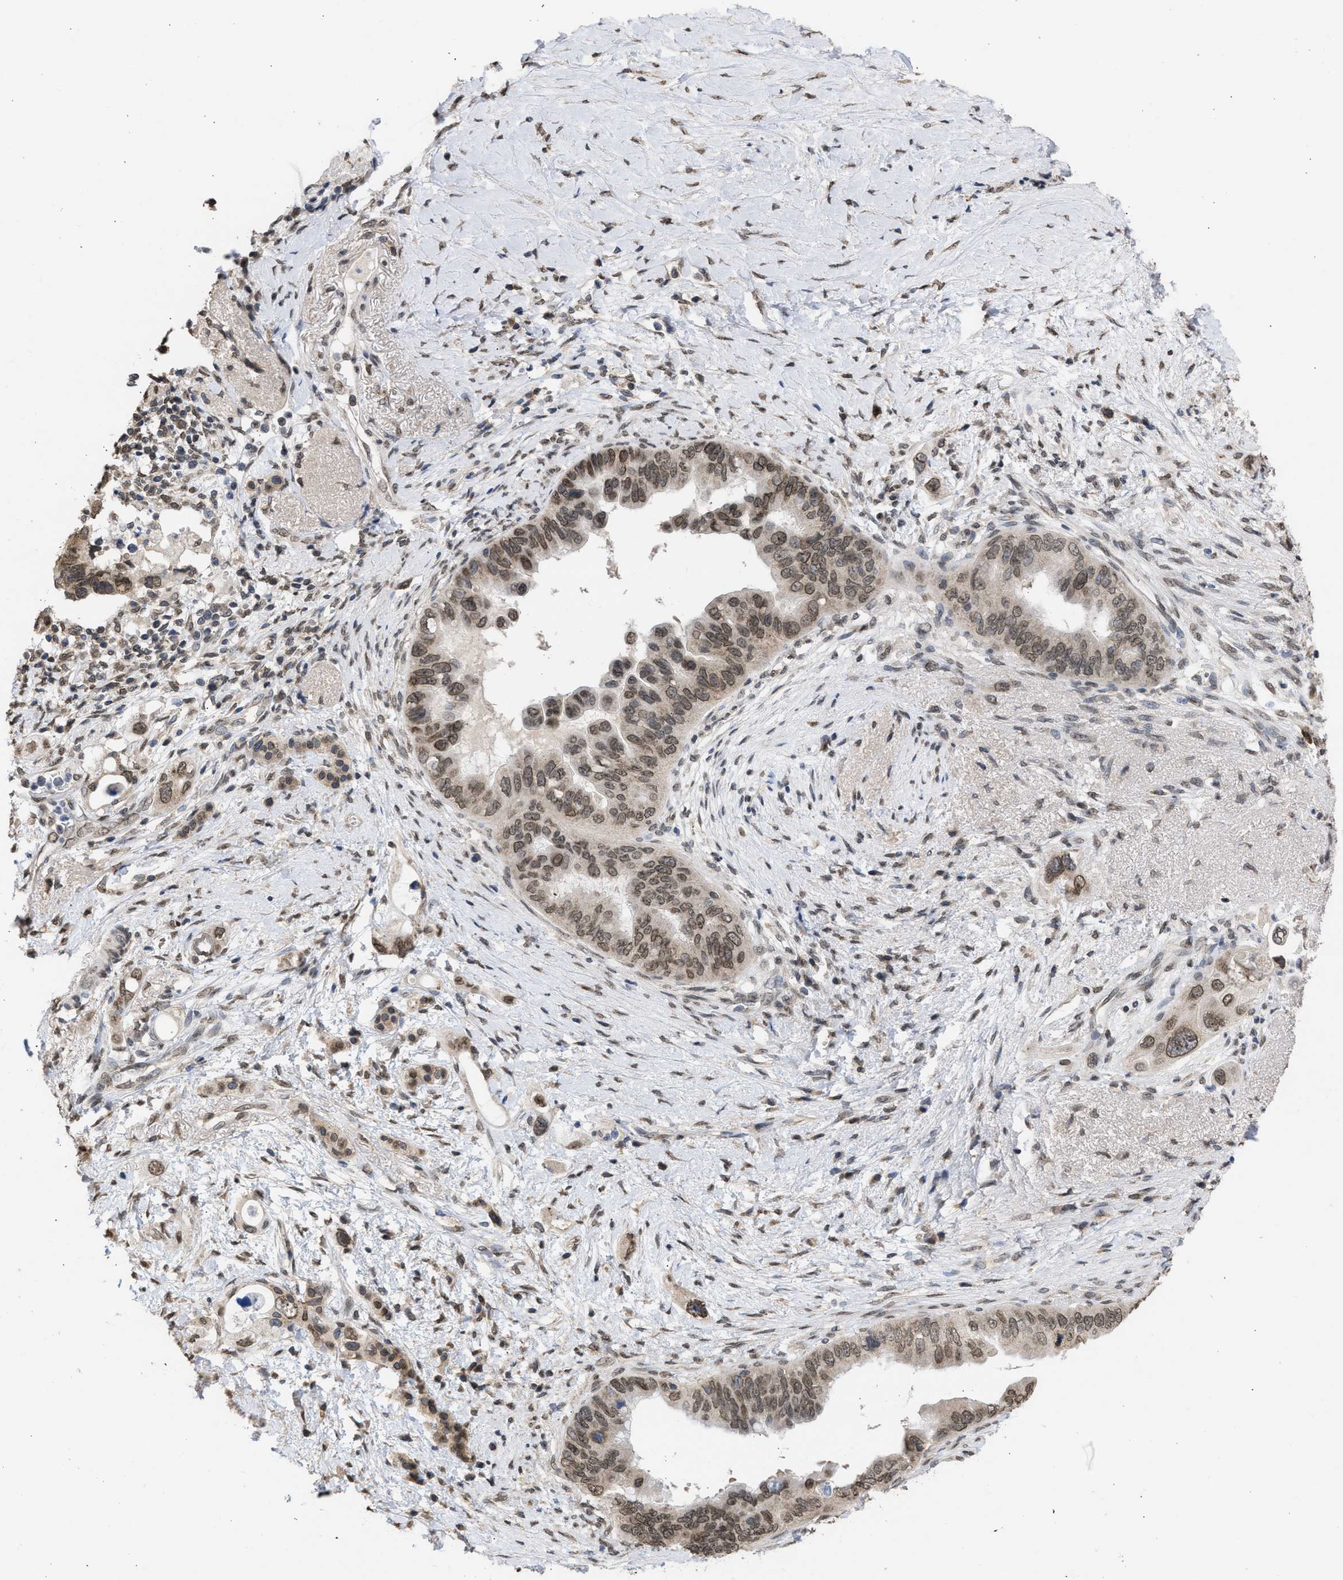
{"staining": {"intensity": "moderate", "quantity": "<25%", "location": "cytoplasmic/membranous,nuclear"}, "tissue": "pancreatic cancer", "cell_type": "Tumor cells", "image_type": "cancer", "snomed": [{"axis": "morphology", "description": "Adenocarcinoma, NOS"}, {"axis": "topography", "description": "Pancreas"}], "caption": "Pancreatic cancer stained with a brown dye shows moderate cytoplasmic/membranous and nuclear positive staining in approximately <25% of tumor cells.", "gene": "NUP35", "patient": {"sex": "female", "age": 56}}